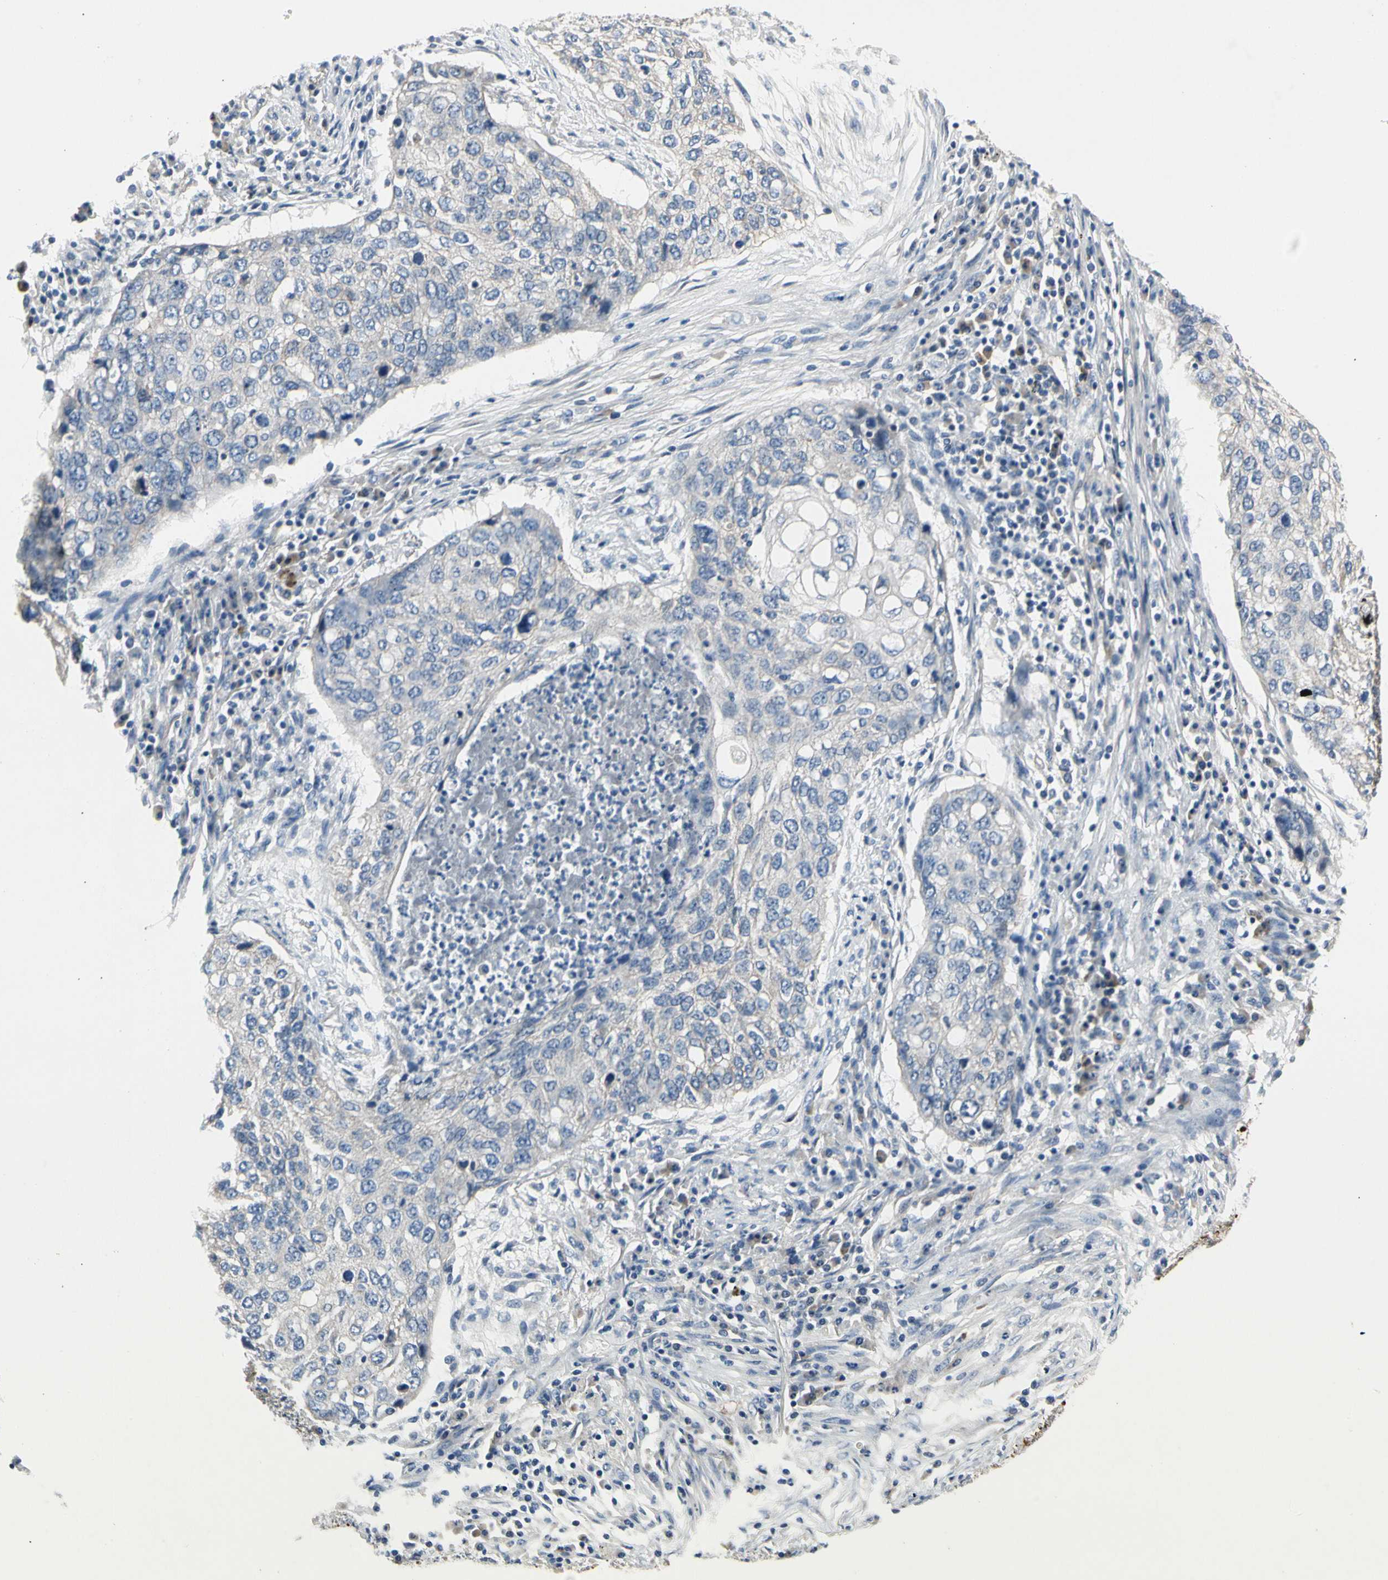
{"staining": {"intensity": "negative", "quantity": "none", "location": "none"}, "tissue": "lung cancer", "cell_type": "Tumor cells", "image_type": "cancer", "snomed": [{"axis": "morphology", "description": "Squamous cell carcinoma, NOS"}, {"axis": "topography", "description": "Lung"}], "caption": "Micrograph shows no protein staining in tumor cells of lung cancer (squamous cell carcinoma) tissue.", "gene": "LGR6", "patient": {"sex": "female", "age": 63}}